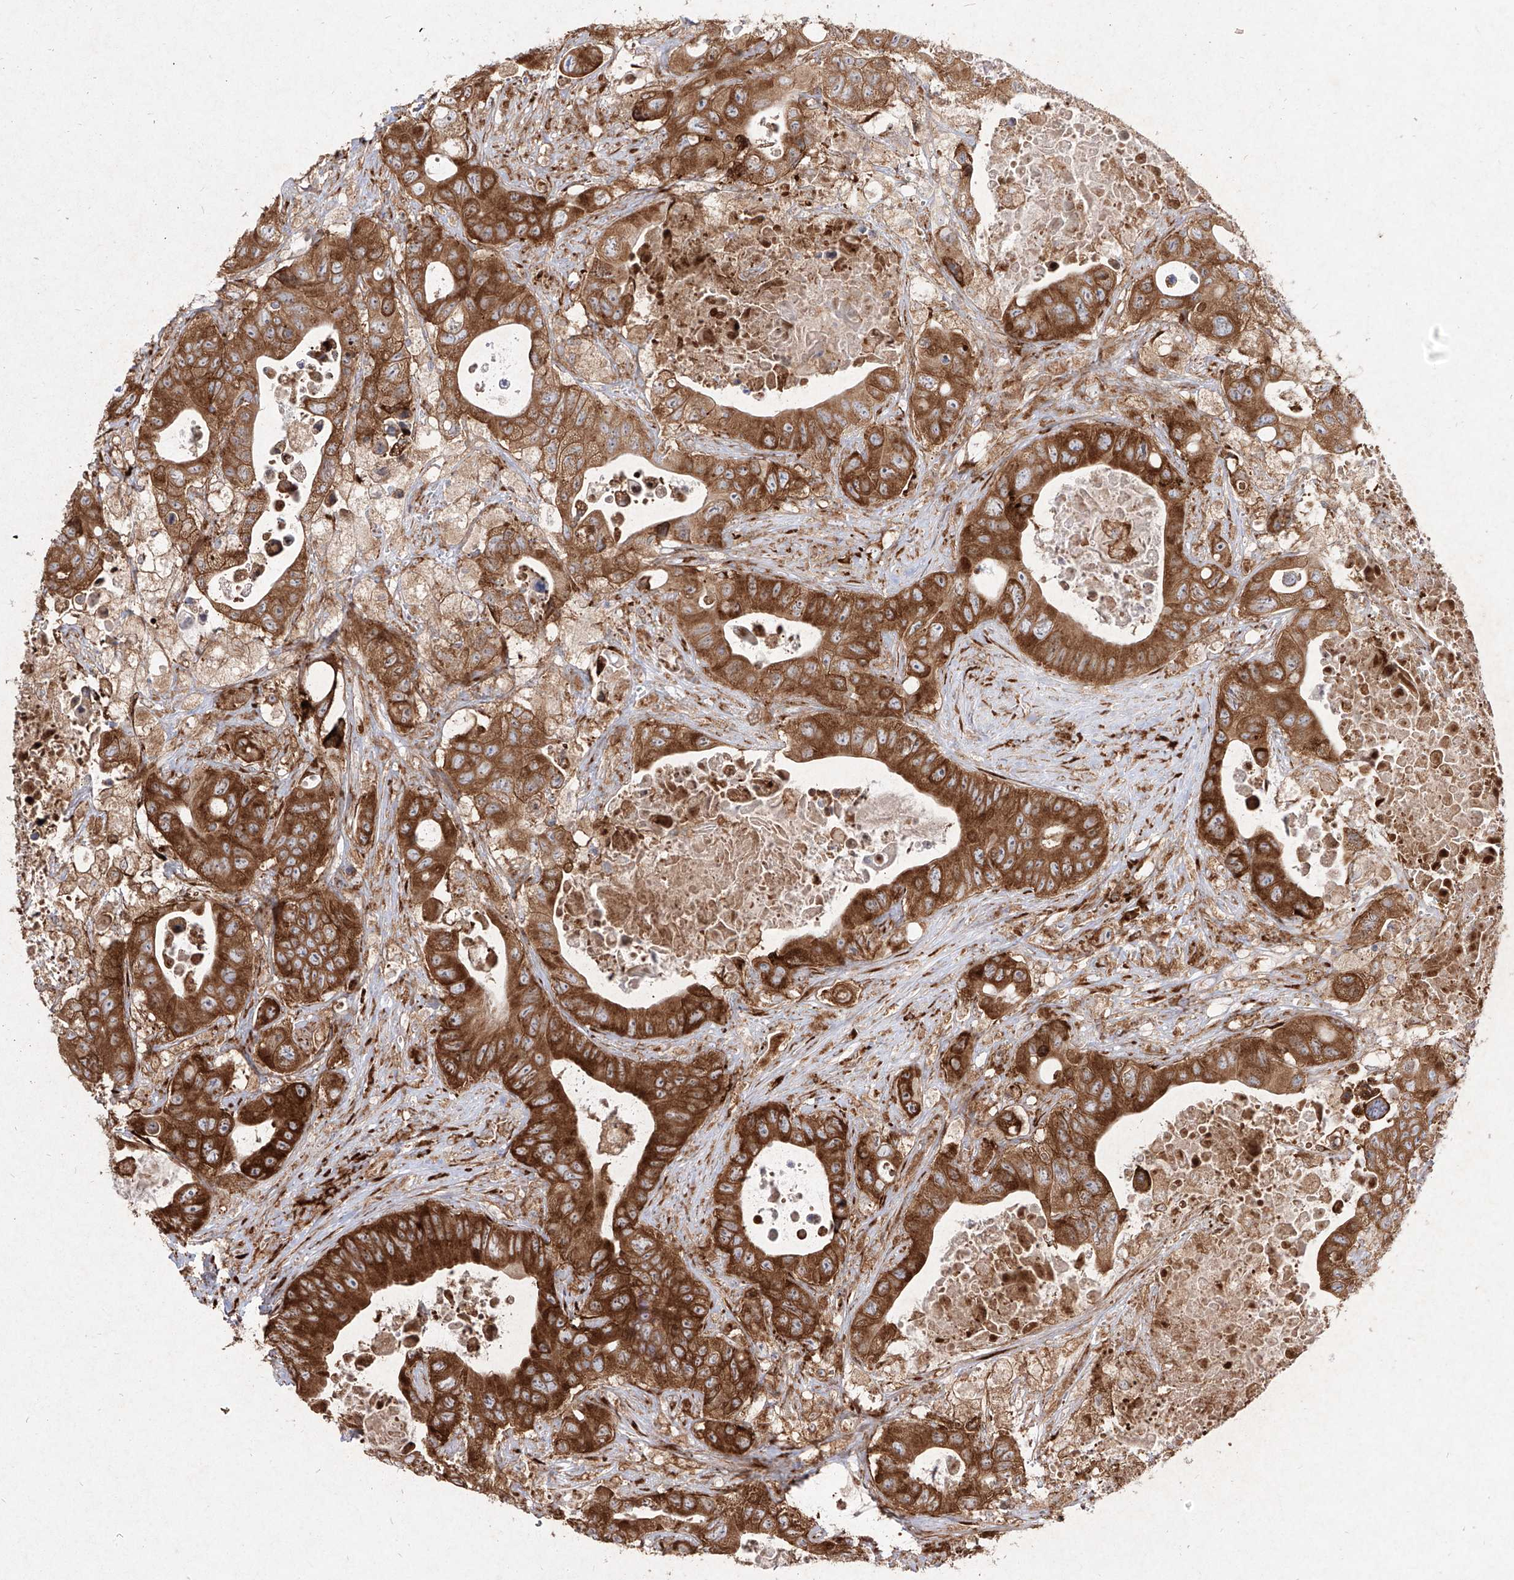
{"staining": {"intensity": "strong", "quantity": ">75%", "location": "cytoplasmic/membranous"}, "tissue": "colorectal cancer", "cell_type": "Tumor cells", "image_type": "cancer", "snomed": [{"axis": "morphology", "description": "Adenocarcinoma, NOS"}, {"axis": "topography", "description": "Colon"}], "caption": "Immunohistochemistry (IHC) of human colorectal adenocarcinoma shows high levels of strong cytoplasmic/membranous positivity in approximately >75% of tumor cells.", "gene": "RPS25", "patient": {"sex": "female", "age": 46}}